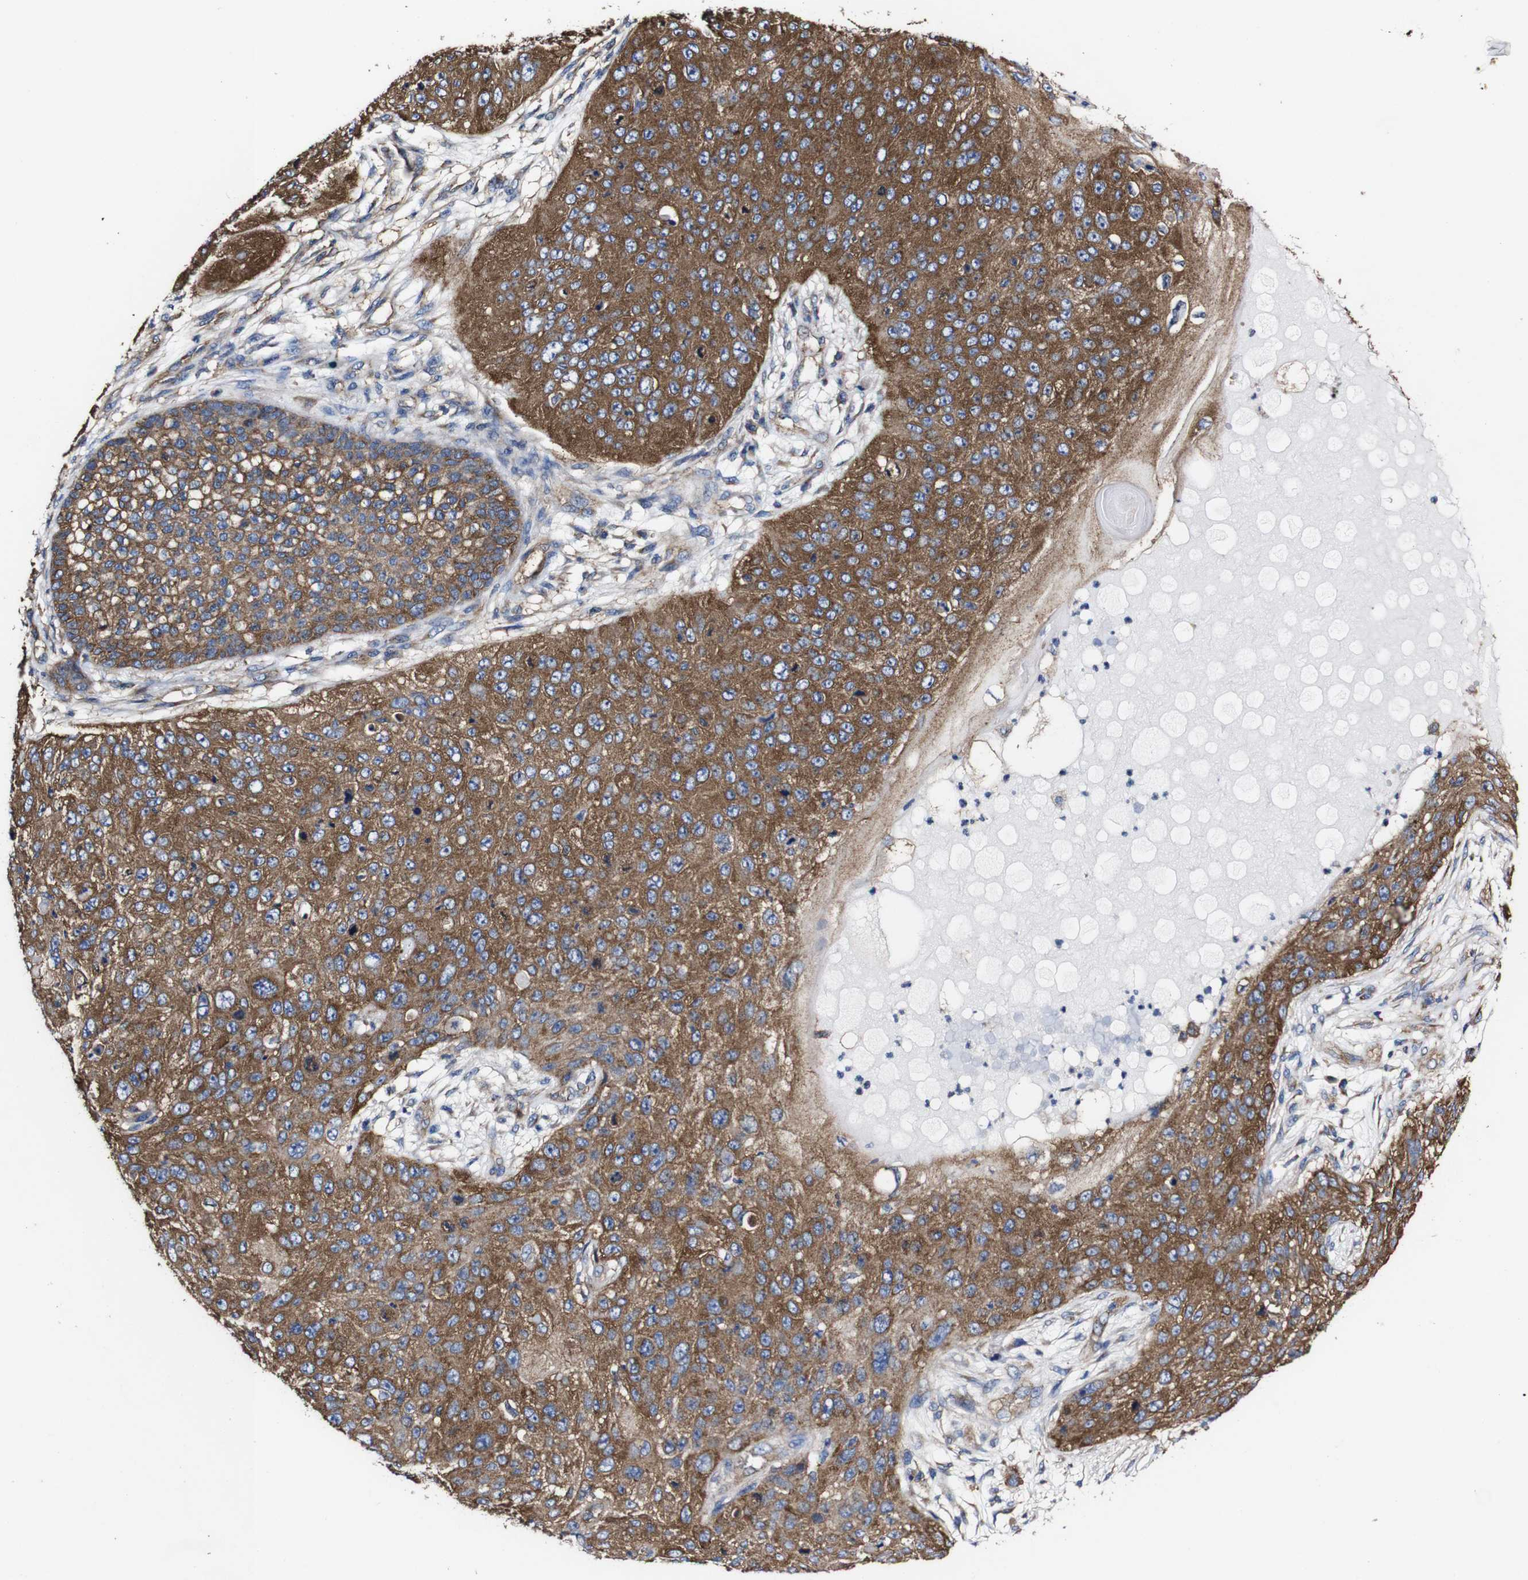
{"staining": {"intensity": "strong", "quantity": "25%-75%", "location": "cytoplasmic/membranous"}, "tissue": "skin cancer", "cell_type": "Tumor cells", "image_type": "cancer", "snomed": [{"axis": "morphology", "description": "Squamous cell carcinoma, NOS"}, {"axis": "topography", "description": "Skin"}], "caption": "Protein expression analysis of skin squamous cell carcinoma reveals strong cytoplasmic/membranous expression in approximately 25%-75% of tumor cells.", "gene": "CSF1R", "patient": {"sex": "female", "age": 80}}